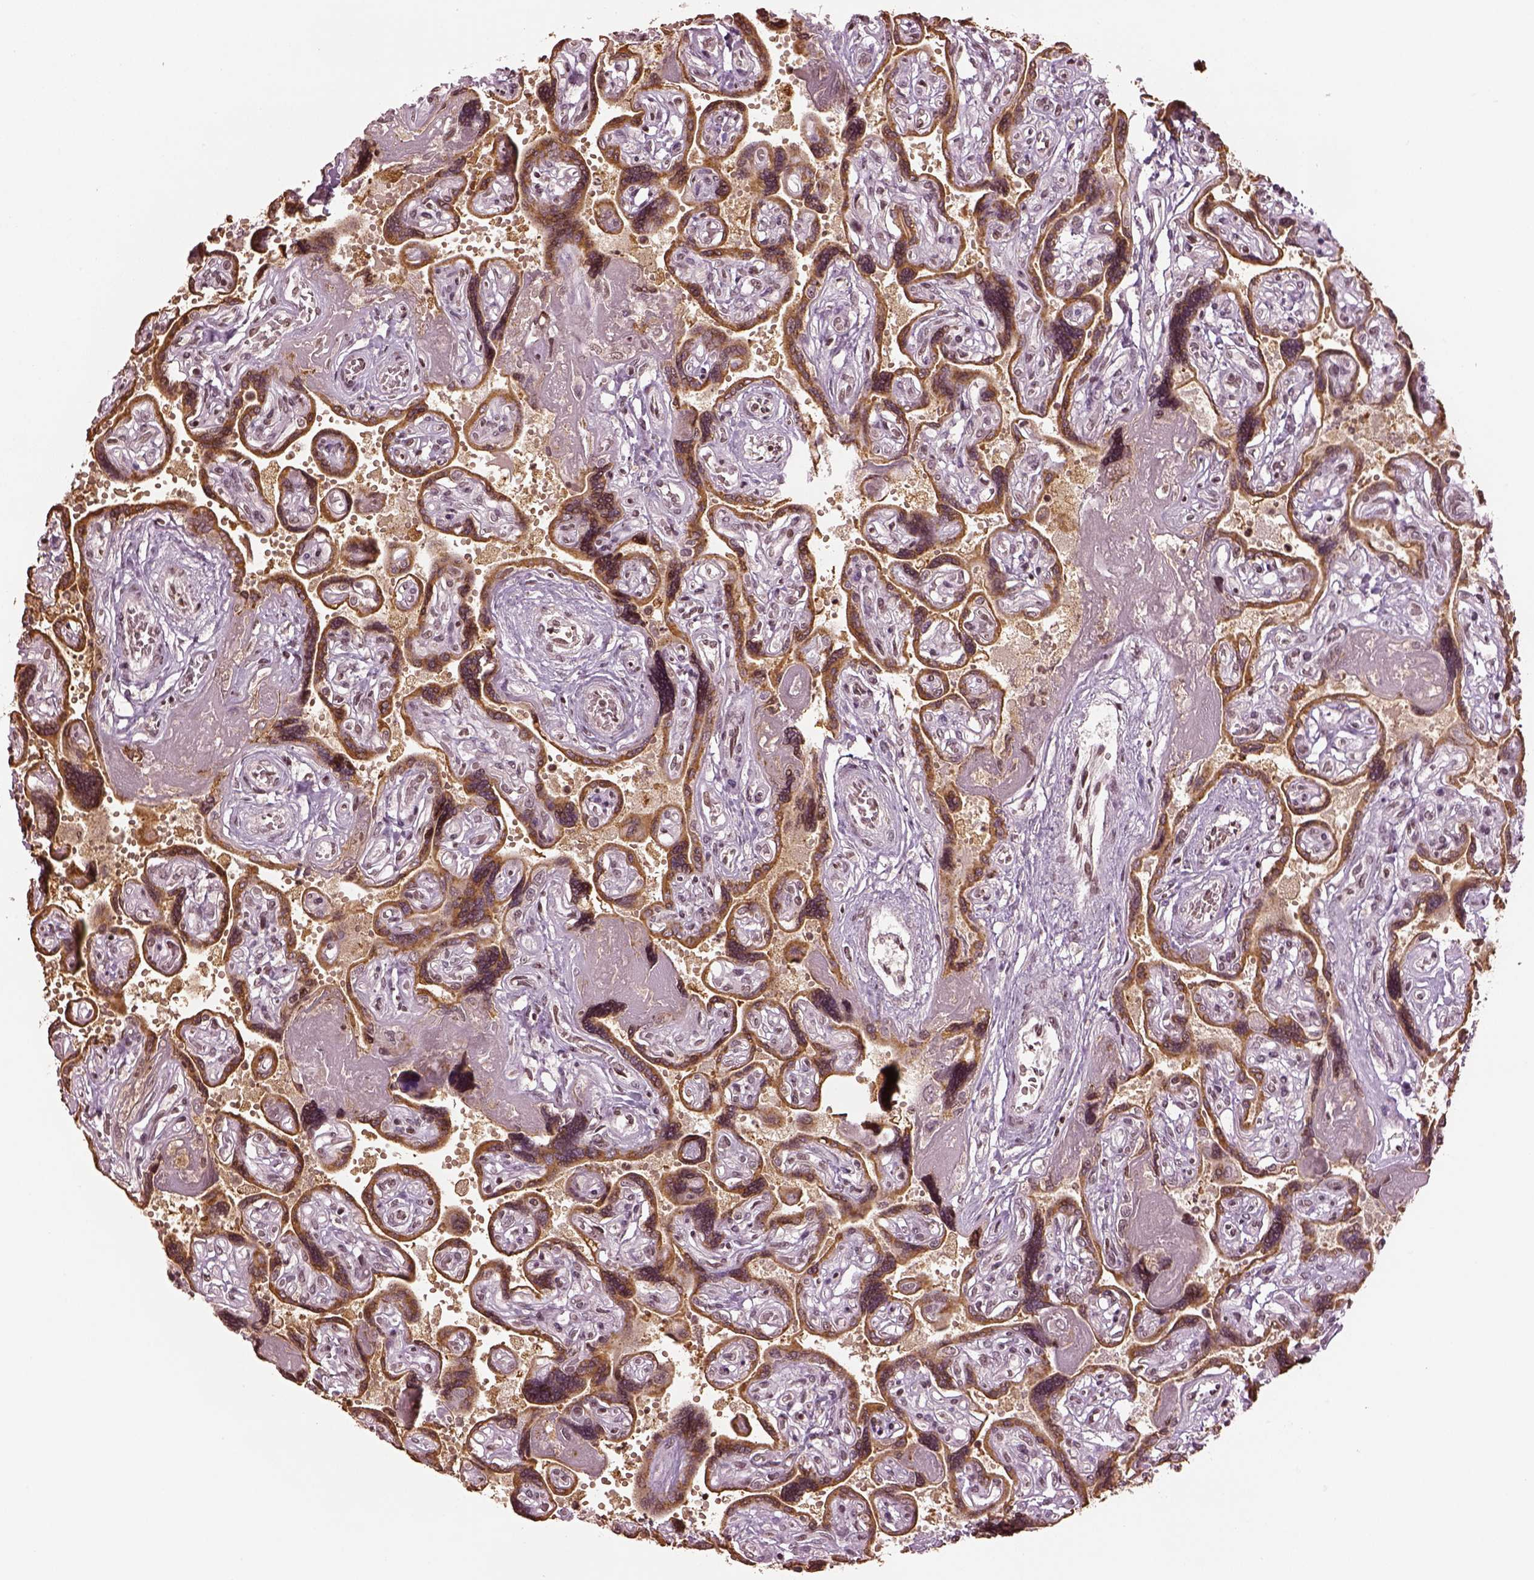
{"staining": {"intensity": "negative", "quantity": "none", "location": "none"}, "tissue": "placenta", "cell_type": "Decidual cells", "image_type": "normal", "snomed": [{"axis": "morphology", "description": "Normal tissue, NOS"}, {"axis": "topography", "description": "Placenta"}], "caption": "High power microscopy histopathology image of an immunohistochemistry (IHC) image of benign placenta, revealing no significant positivity in decidual cells. The staining is performed using DAB (3,3'-diaminobenzidine) brown chromogen with nuclei counter-stained in using hematoxylin.", "gene": "GRM4", "patient": {"sex": "female", "age": 32}}